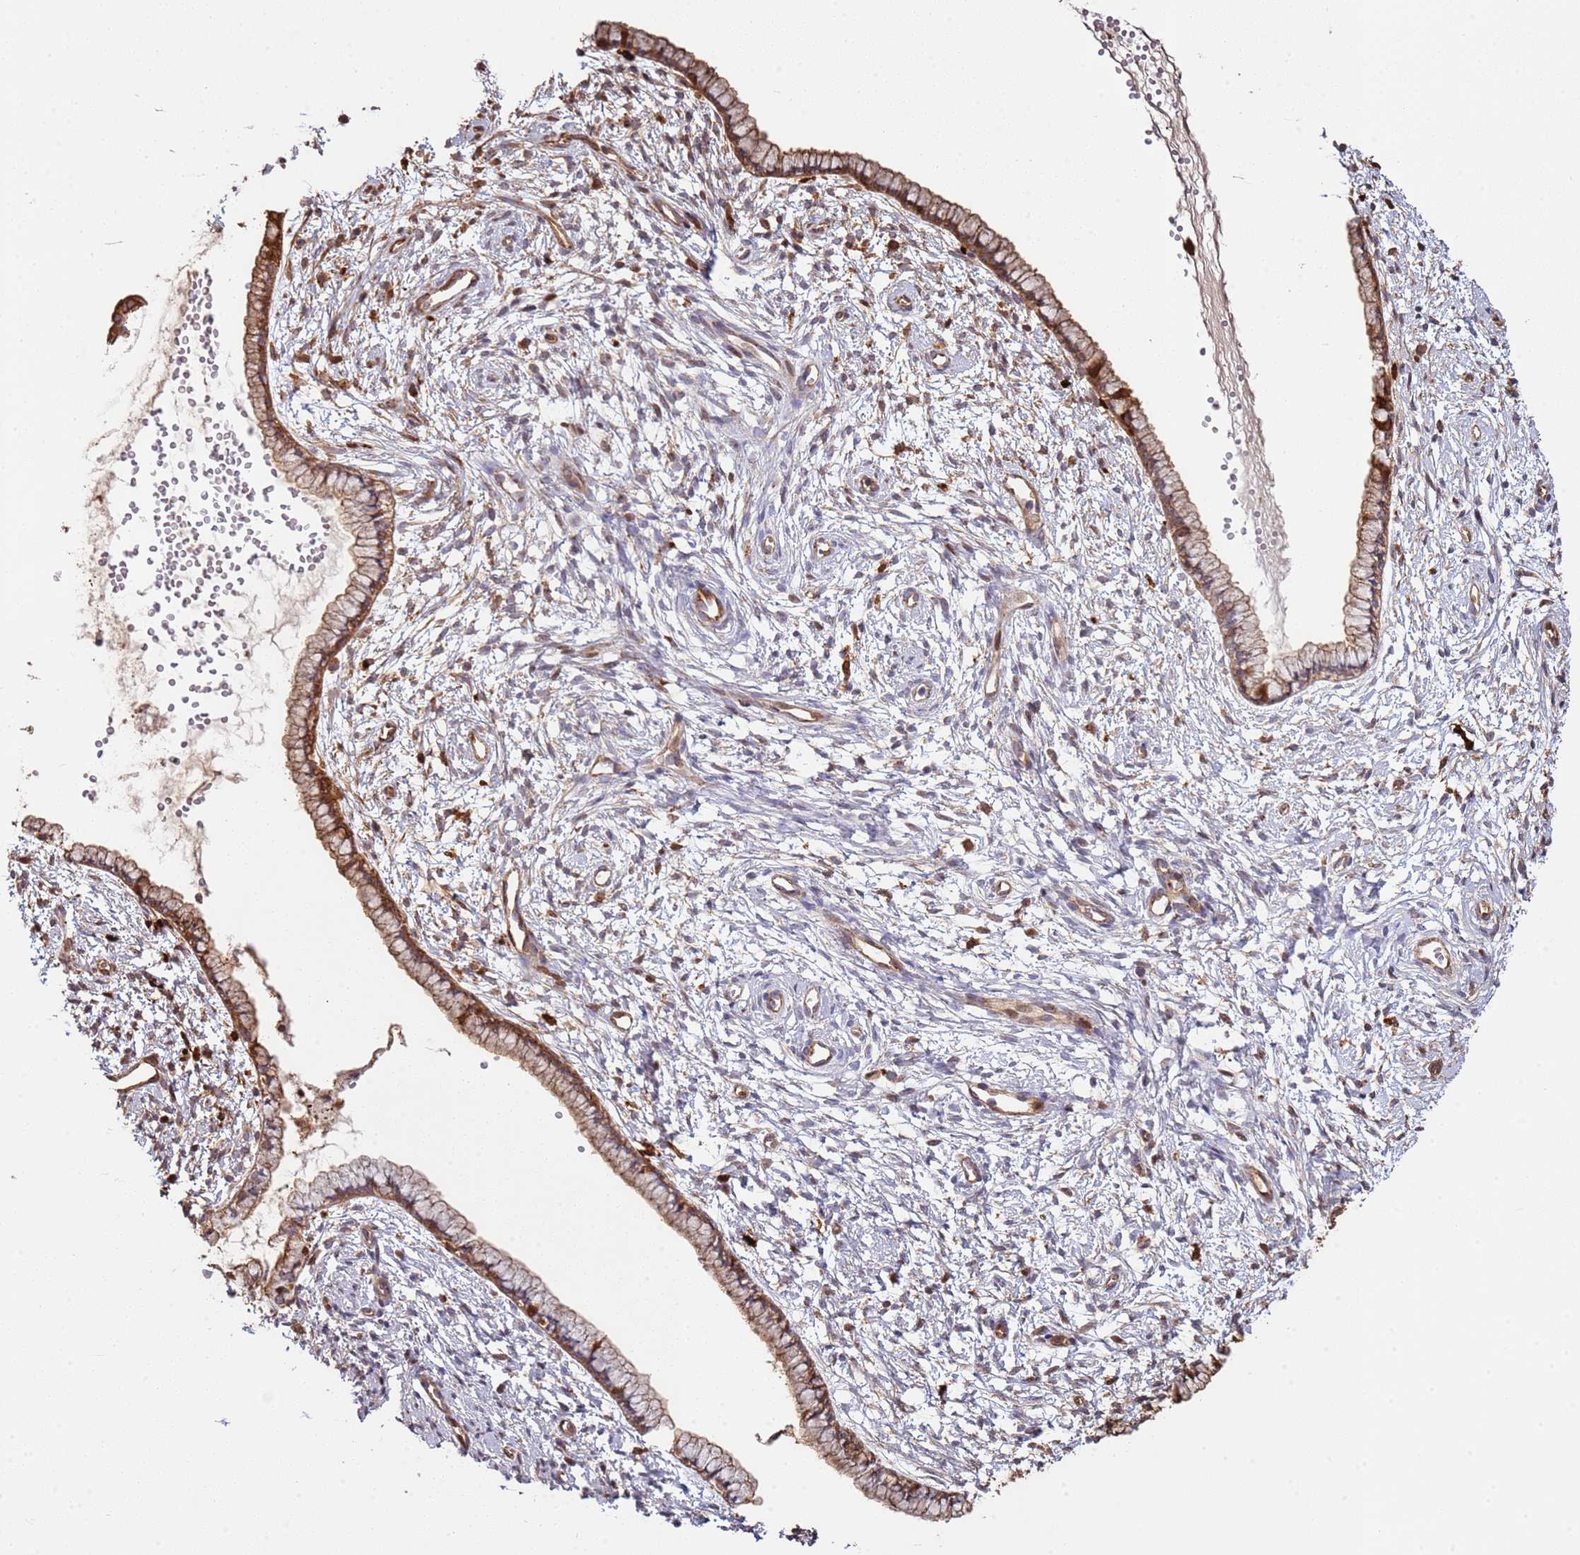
{"staining": {"intensity": "moderate", "quantity": ">75%", "location": "cytoplasmic/membranous"}, "tissue": "cervix", "cell_type": "Glandular cells", "image_type": "normal", "snomed": [{"axis": "morphology", "description": "Normal tissue, NOS"}, {"axis": "topography", "description": "Cervix"}], "caption": "A brown stain shows moderate cytoplasmic/membranous expression of a protein in glandular cells of normal cervix. (Brightfield microscopy of DAB IHC at high magnification).", "gene": "NDUFAF4", "patient": {"sex": "female", "age": 57}}